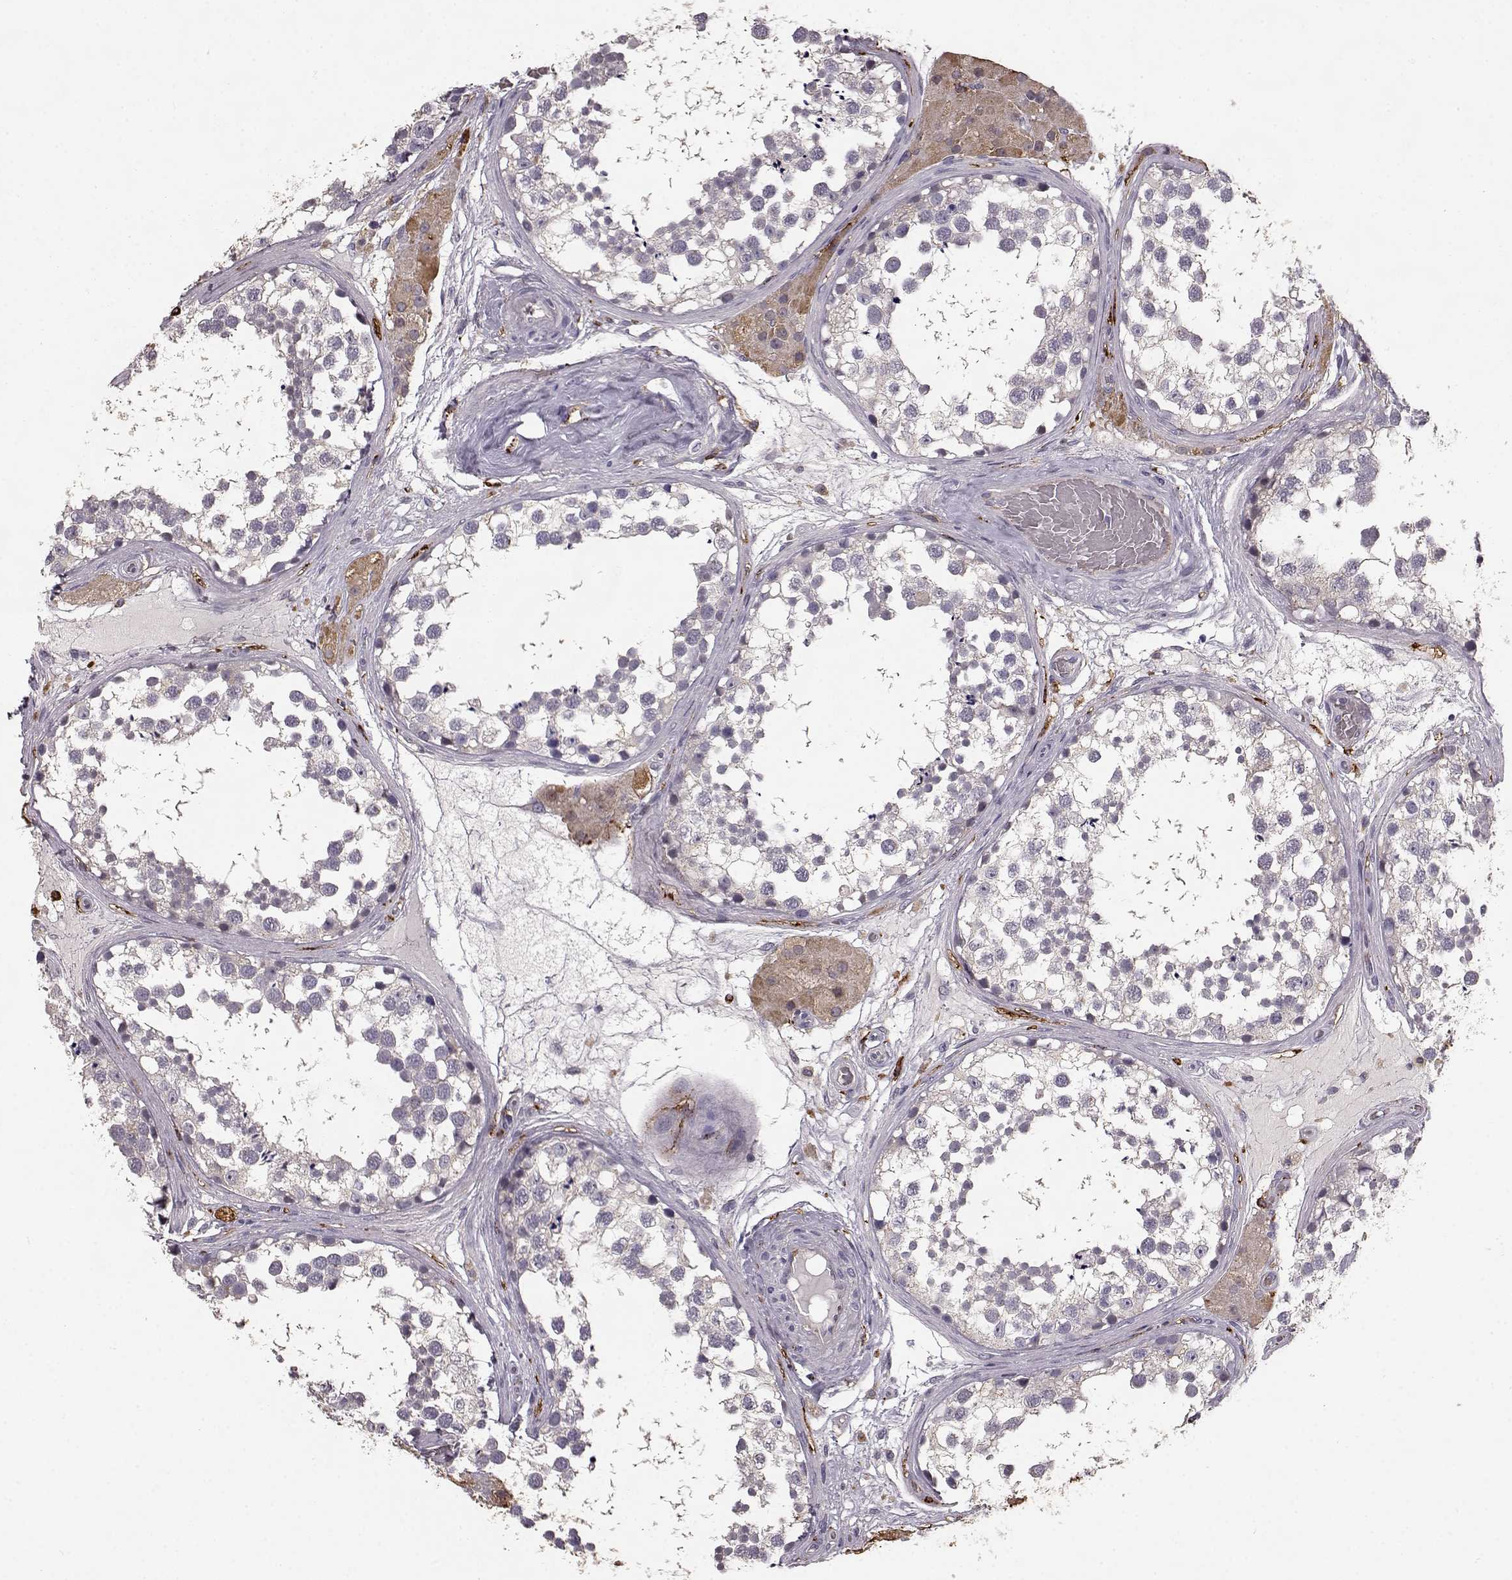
{"staining": {"intensity": "negative", "quantity": "none", "location": "none"}, "tissue": "testis", "cell_type": "Cells in seminiferous ducts", "image_type": "normal", "snomed": [{"axis": "morphology", "description": "Normal tissue, NOS"}, {"axis": "morphology", "description": "Seminoma, NOS"}, {"axis": "topography", "description": "Testis"}], "caption": "The immunohistochemistry image has no significant expression in cells in seminiferous ducts of testis.", "gene": "CCNF", "patient": {"sex": "male", "age": 65}}